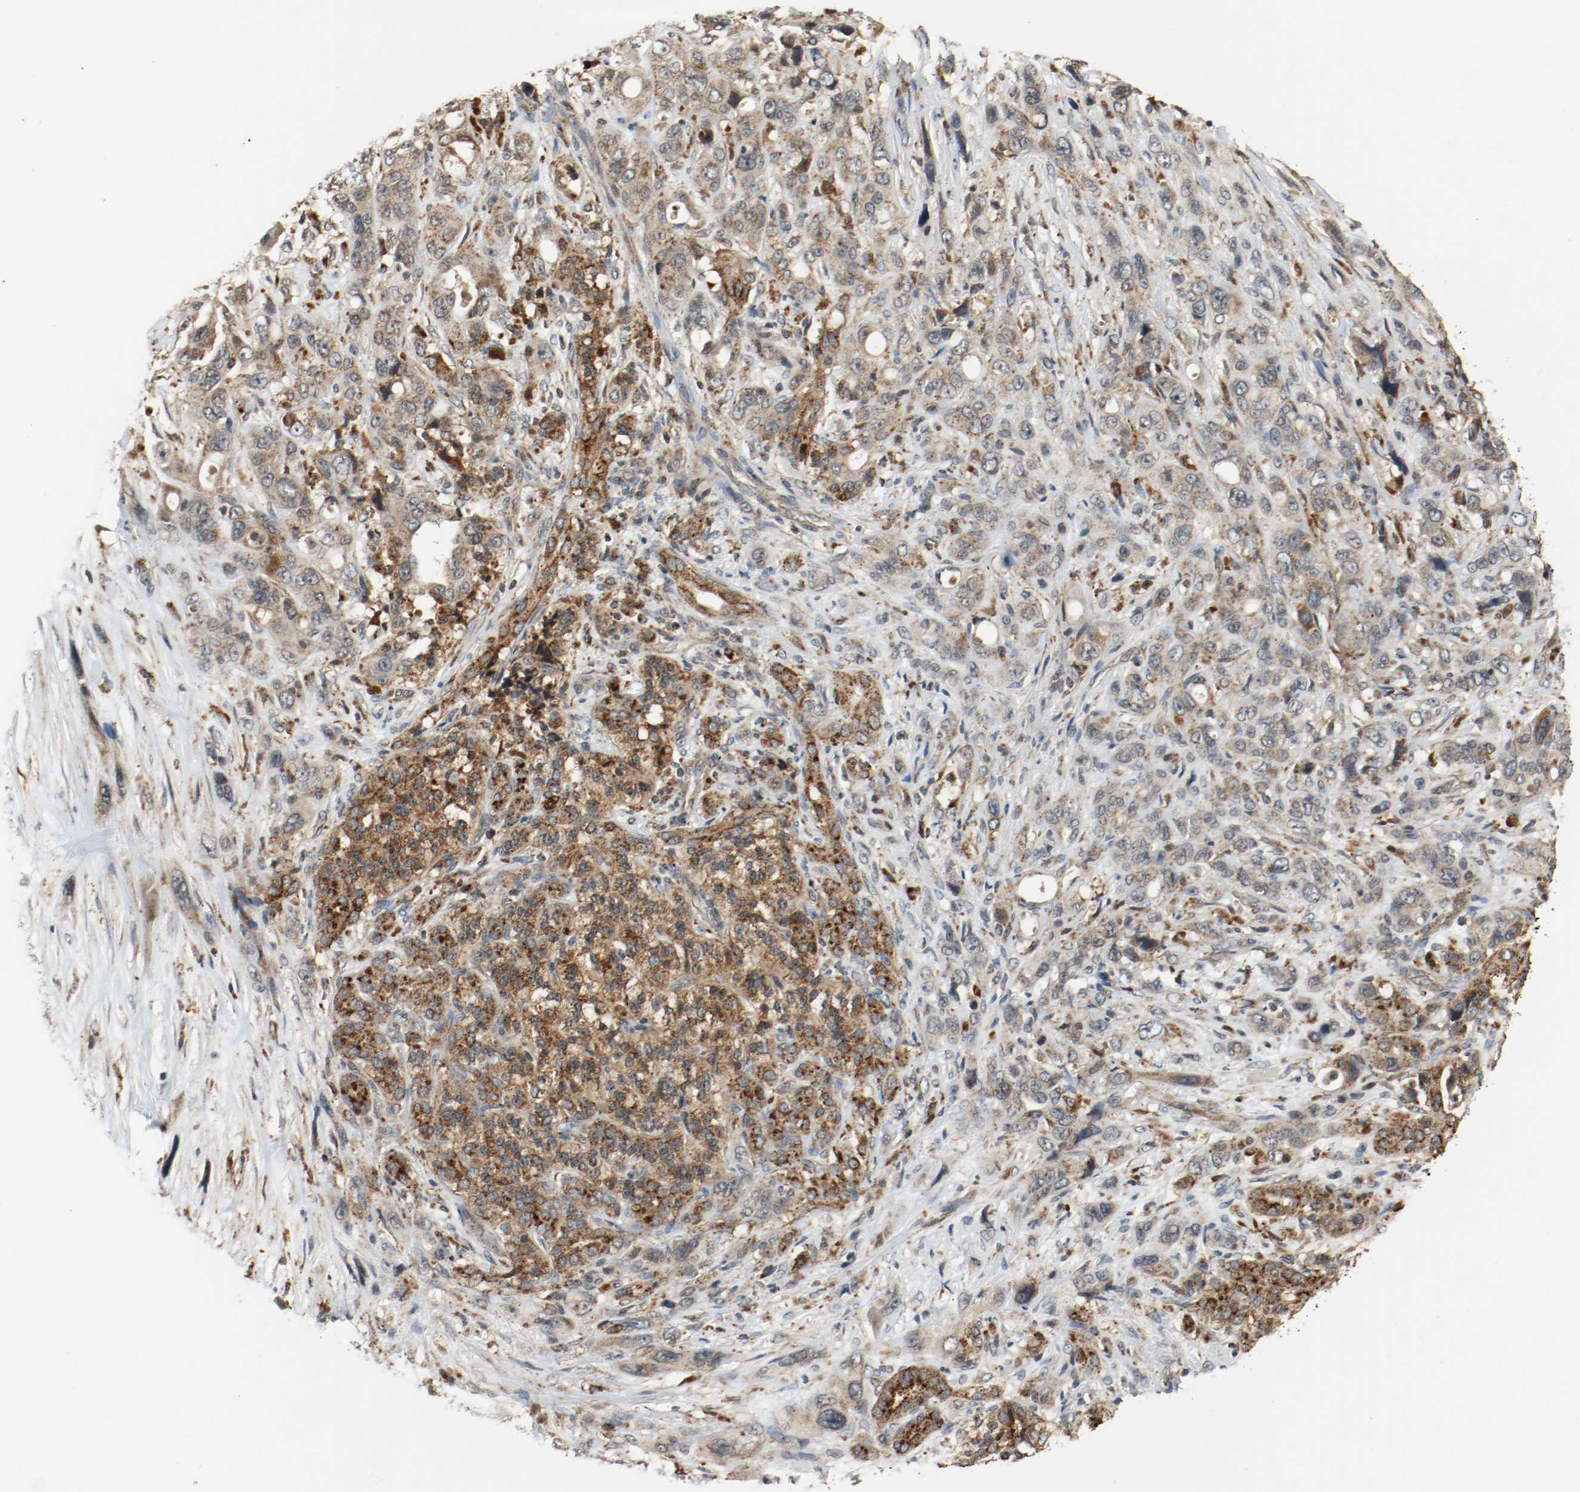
{"staining": {"intensity": "strong", "quantity": ">75%", "location": "cytoplasmic/membranous"}, "tissue": "pancreatic cancer", "cell_type": "Tumor cells", "image_type": "cancer", "snomed": [{"axis": "morphology", "description": "Adenocarcinoma, NOS"}, {"axis": "topography", "description": "Pancreas"}], "caption": "About >75% of tumor cells in human adenocarcinoma (pancreatic) exhibit strong cytoplasmic/membranous protein staining as visualized by brown immunohistochemical staining.", "gene": "LAMP2", "patient": {"sex": "male", "age": 46}}